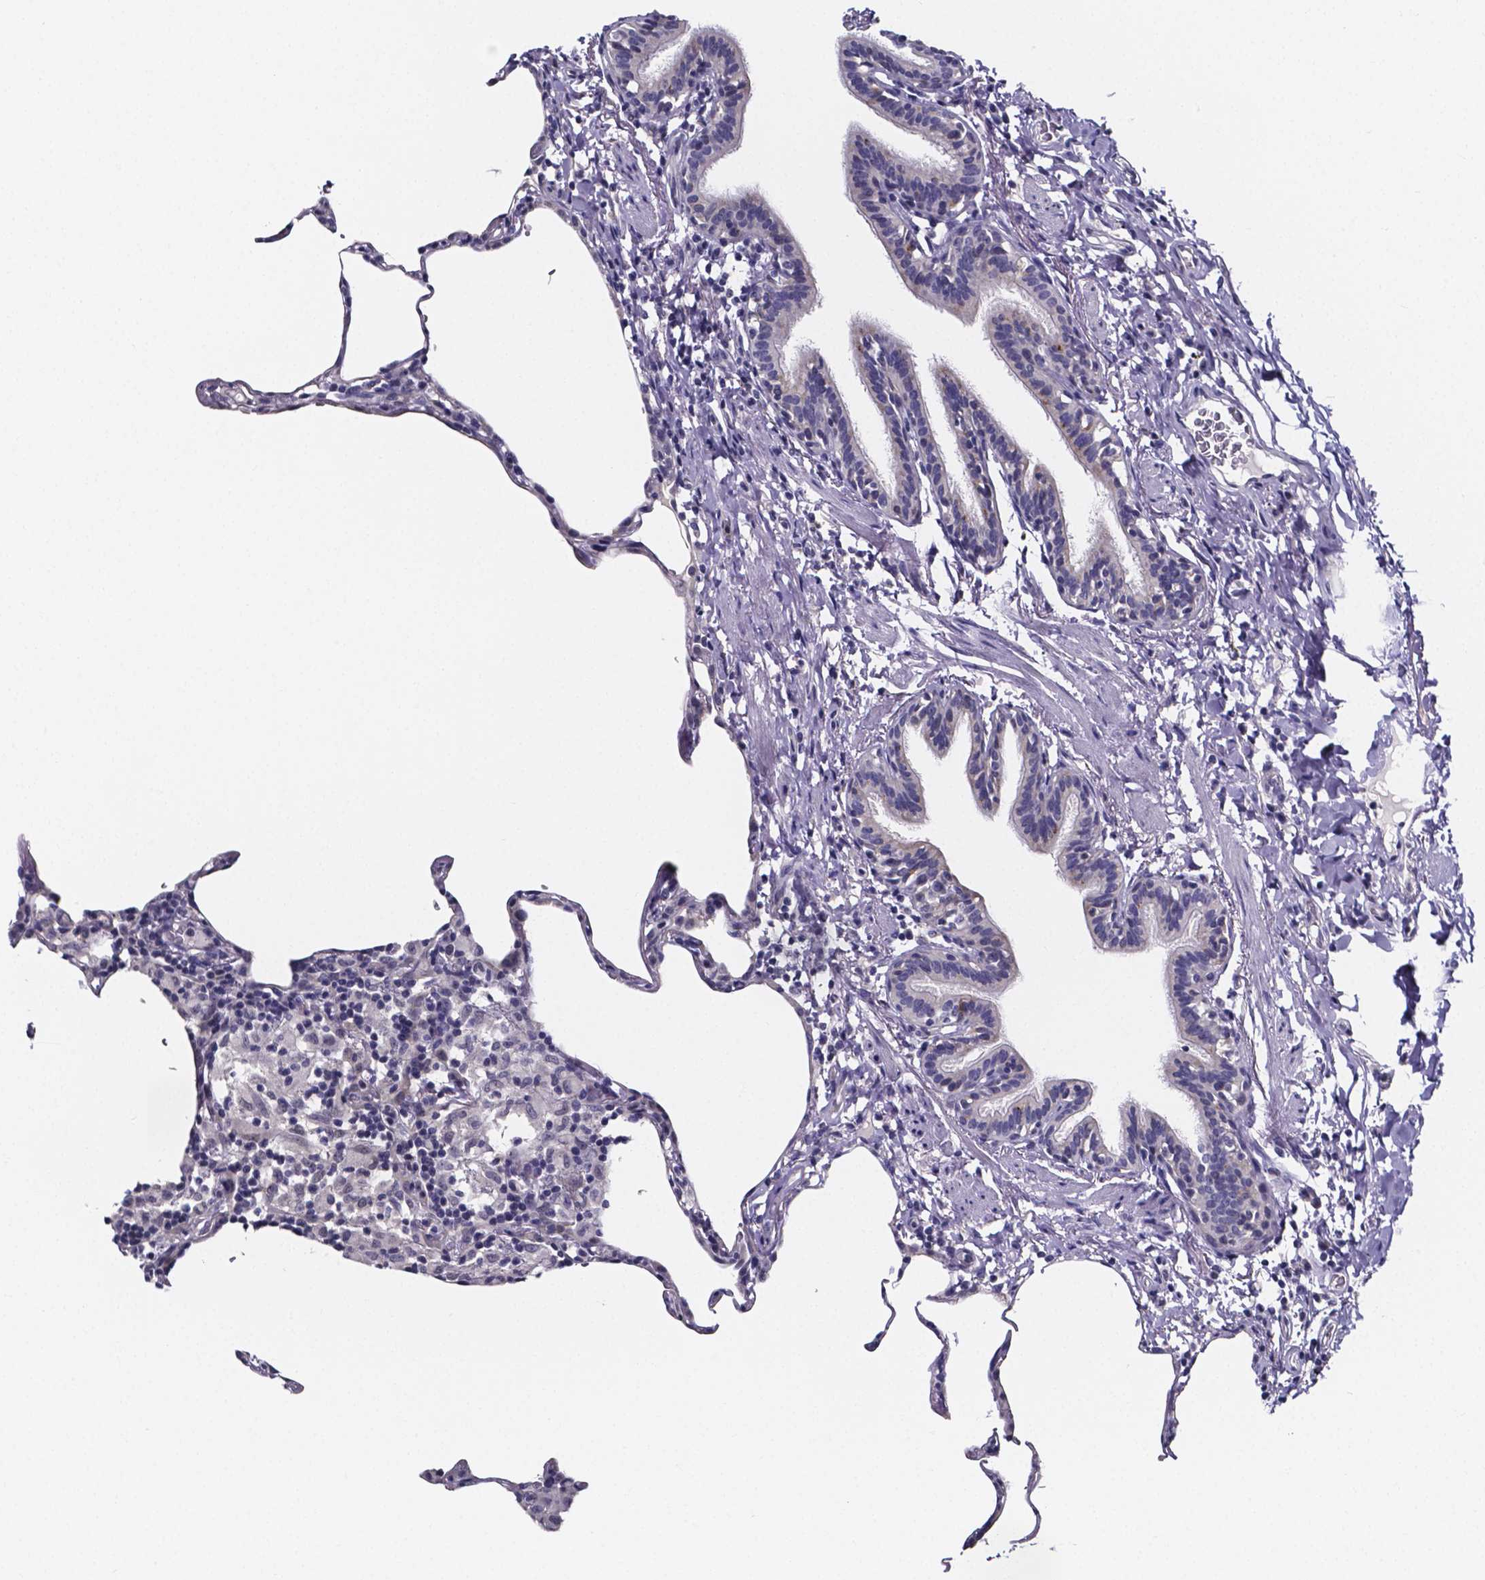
{"staining": {"intensity": "weak", "quantity": "<25%", "location": "cytoplasmic/membranous"}, "tissue": "lung", "cell_type": "Alveolar cells", "image_type": "normal", "snomed": [{"axis": "morphology", "description": "Normal tissue, NOS"}, {"axis": "topography", "description": "Lung"}], "caption": "Immunohistochemistry micrograph of normal lung: human lung stained with DAB demonstrates no significant protein positivity in alveolar cells.", "gene": "IZUMO1", "patient": {"sex": "female", "age": 57}}